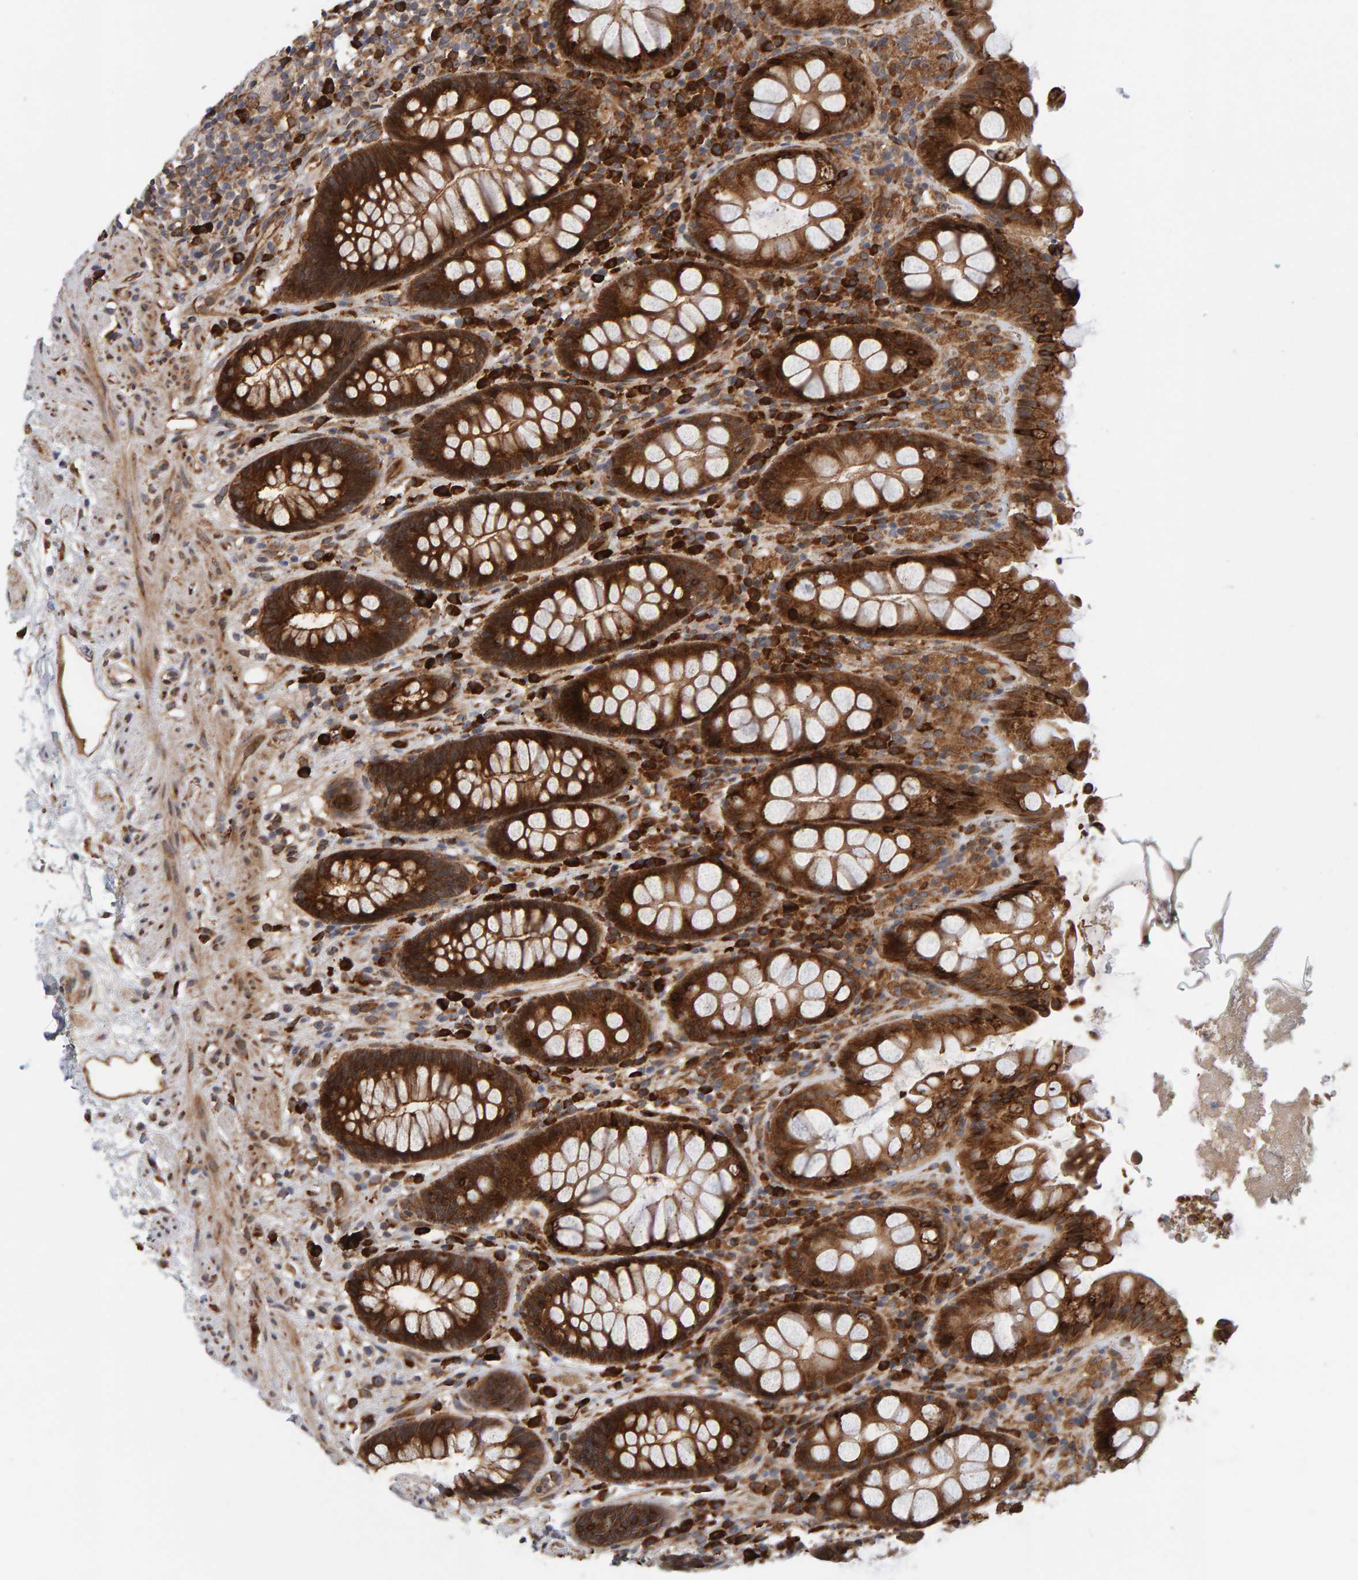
{"staining": {"intensity": "strong", "quantity": ">75%", "location": "cytoplasmic/membranous"}, "tissue": "rectum", "cell_type": "Glandular cells", "image_type": "normal", "snomed": [{"axis": "morphology", "description": "Normal tissue, NOS"}, {"axis": "topography", "description": "Rectum"}], "caption": "An image of human rectum stained for a protein shows strong cytoplasmic/membranous brown staining in glandular cells. Nuclei are stained in blue.", "gene": "BAIAP2", "patient": {"sex": "male", "age": 64}}